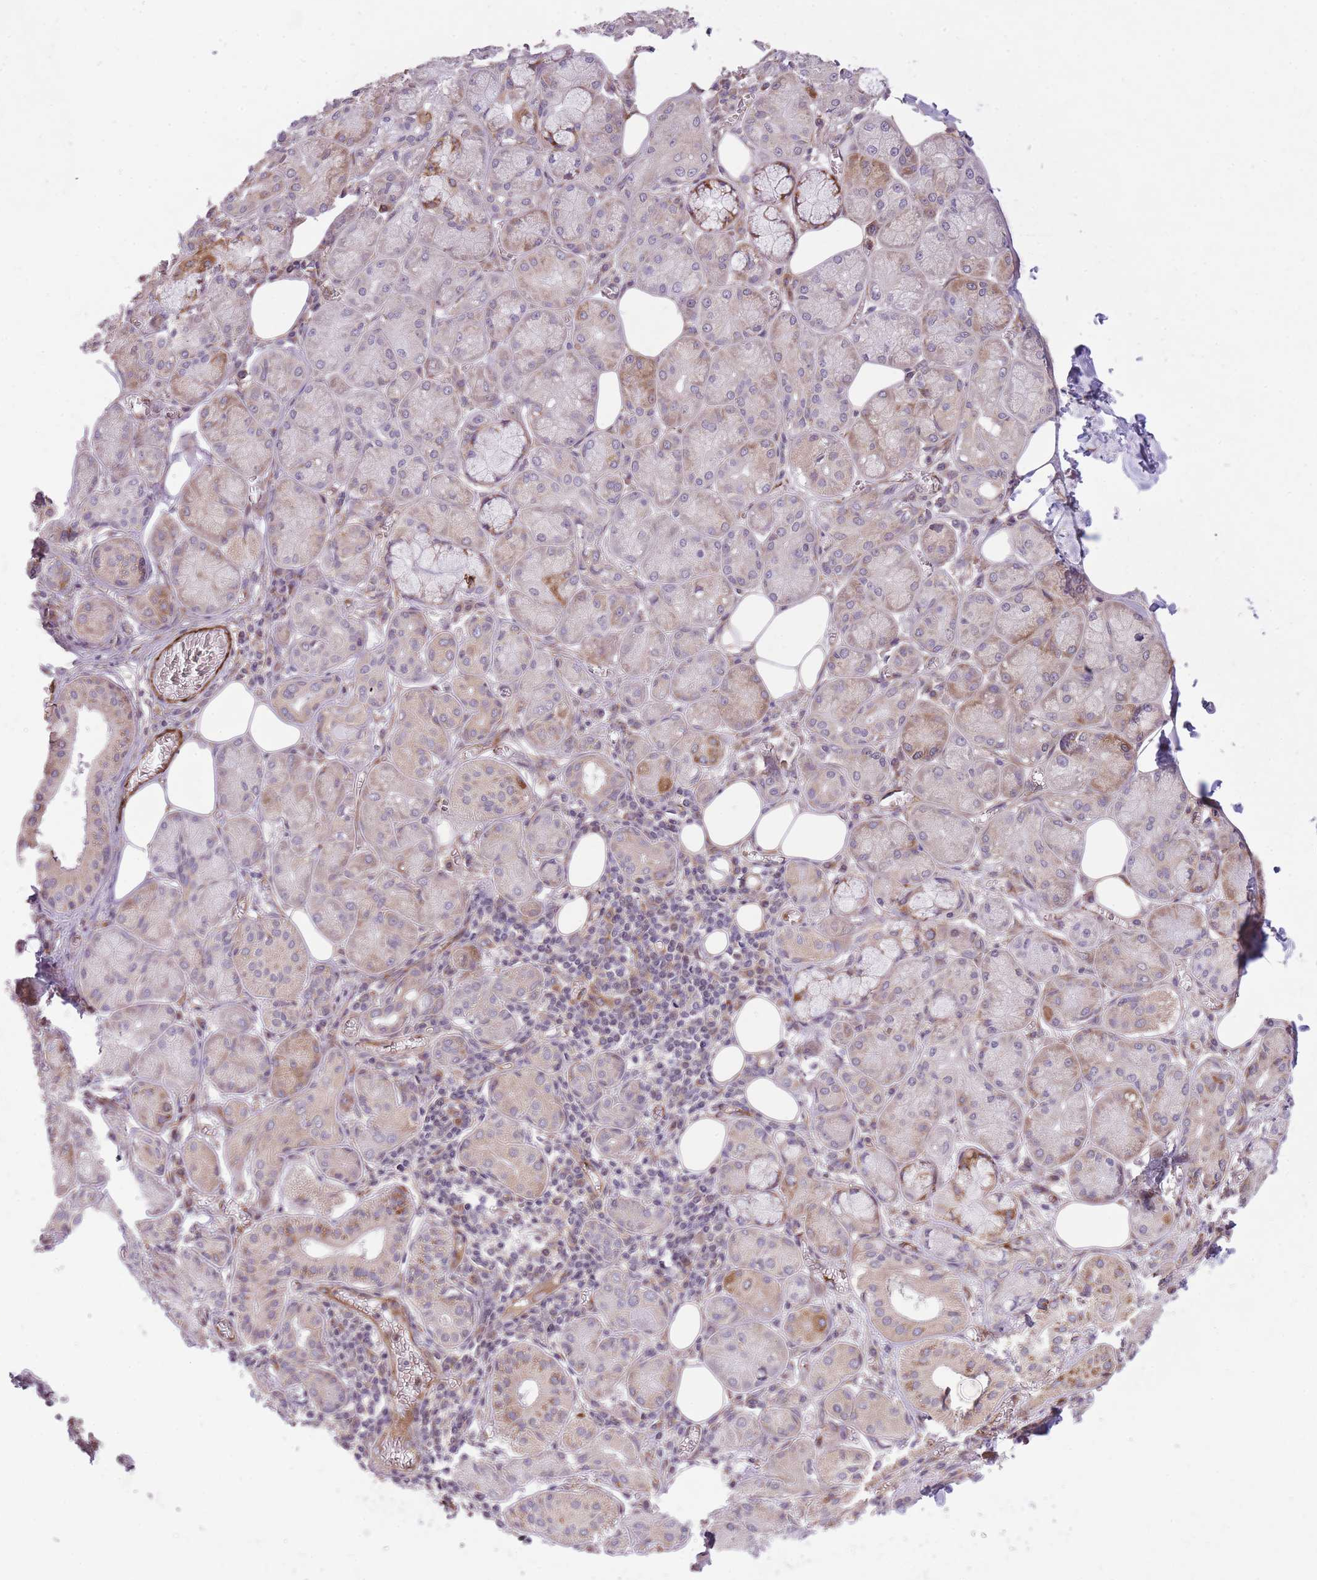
{"staining": {"intensity": "moderate", "quantity": "25%-75%", "location": "cytoplasmic/membranous"}, "tissue": "salivary gland", "cell_type": "Glandular cells", "image_type": "normal", "snomed": [{"axis": "morphology", "description": "Normal tissue, NOS"}, {"axis": "topography", "description": "Salivary gland"}], "caption": "Immunohistochemistry histopathology image of normal salivary gland stained for a protein (brown), which exhibits medium levels of moderate cytoplasmic/membranous positivity in about 25%-75% of glandular cells.", "gene": "CISH", "patient": {"sex": "male", "age": 74}}